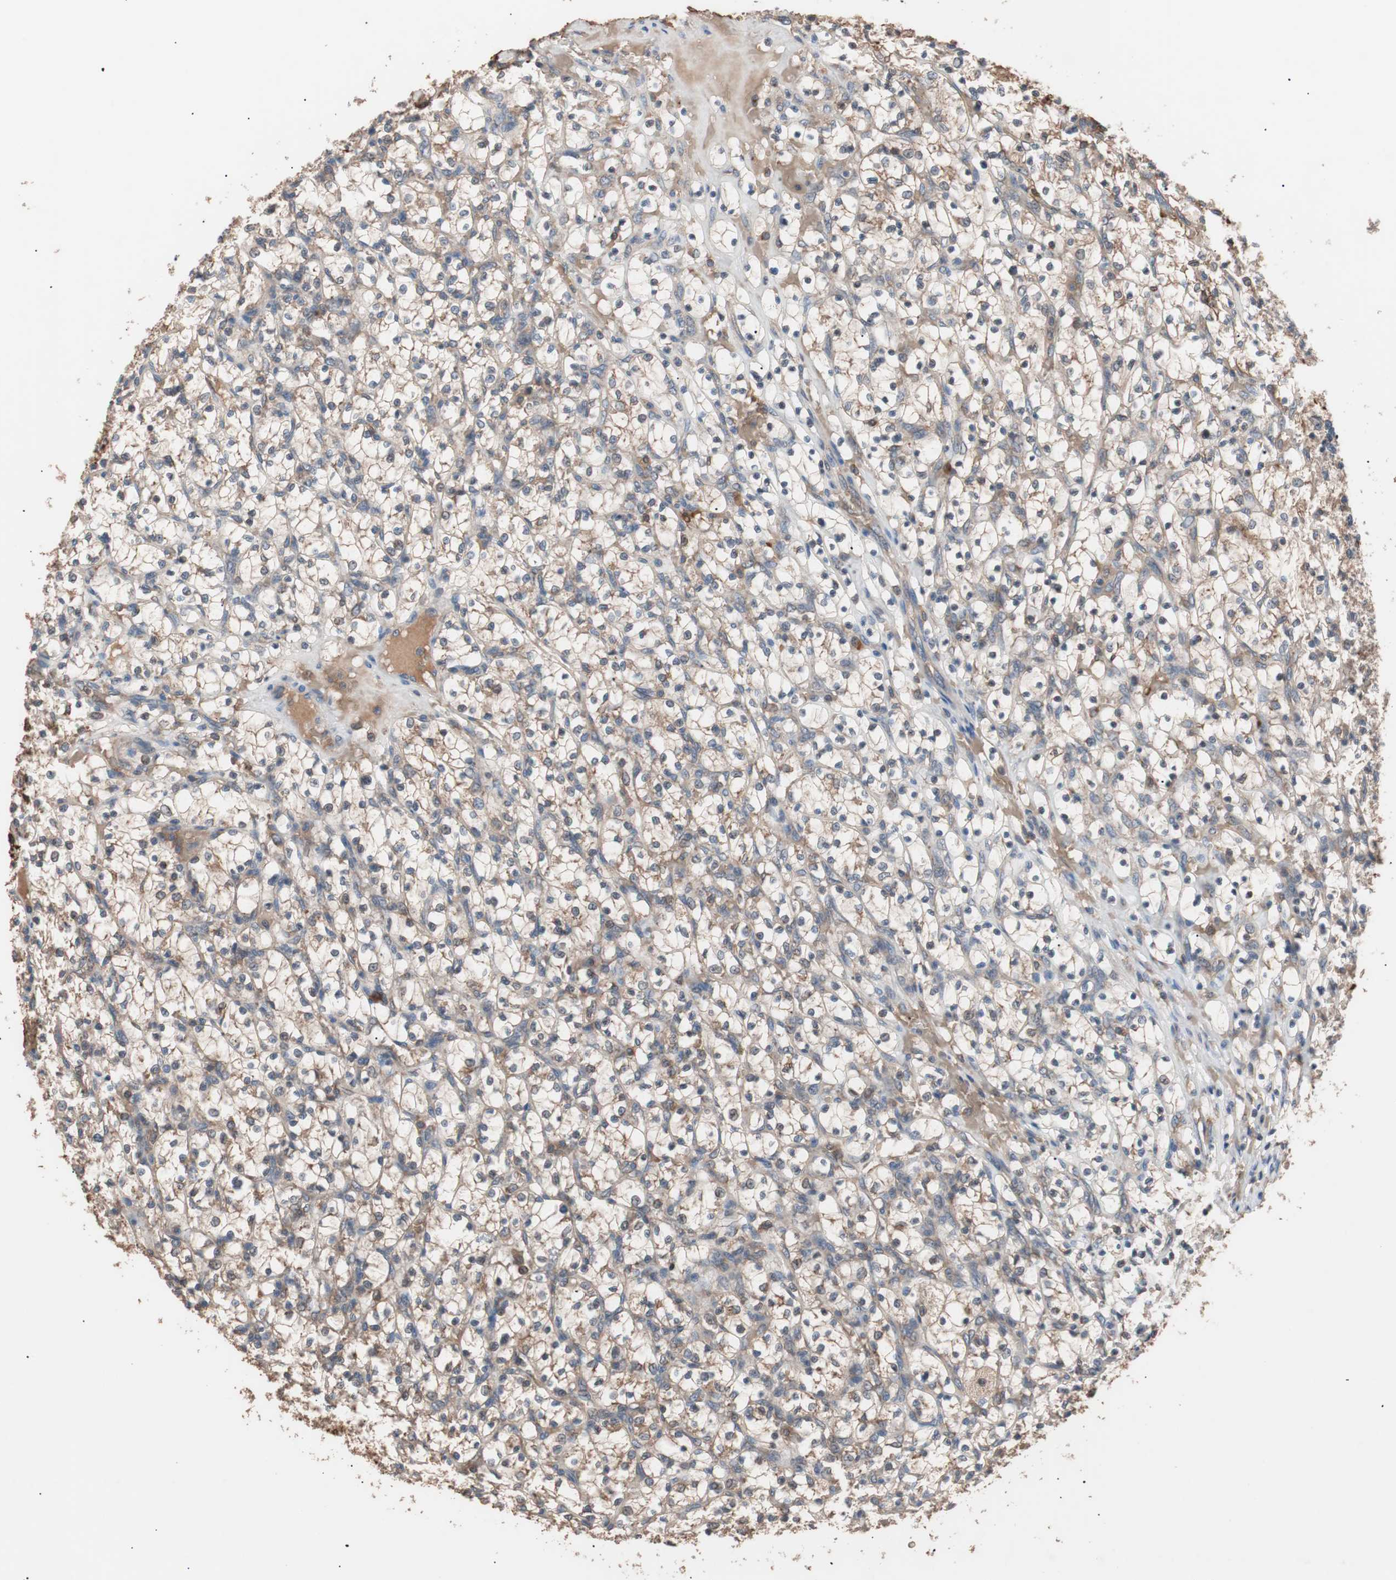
{"staining": {"intensity": "moderate", "quantity": ">75%", "location": "cytoplasmic/membranous"}, "tissue": "renal cancer", "cell_type": "Tumor cells", "image_type": "cancer", "snomed": [{"axis": "morphology", "description": "Adenocarcinoma, NOS"}, {"axis": "topography", "description": "Kidney"}], "caption": "Brown immunohistochemical staining in human renal cancer (adenocarcinoma) demonstrates moderate cytoplasmic/membranous positivity in approximately >75% of tumor cells.", "gene": "GLYCTK", "patient": {"sex": "female", "age": 69}}